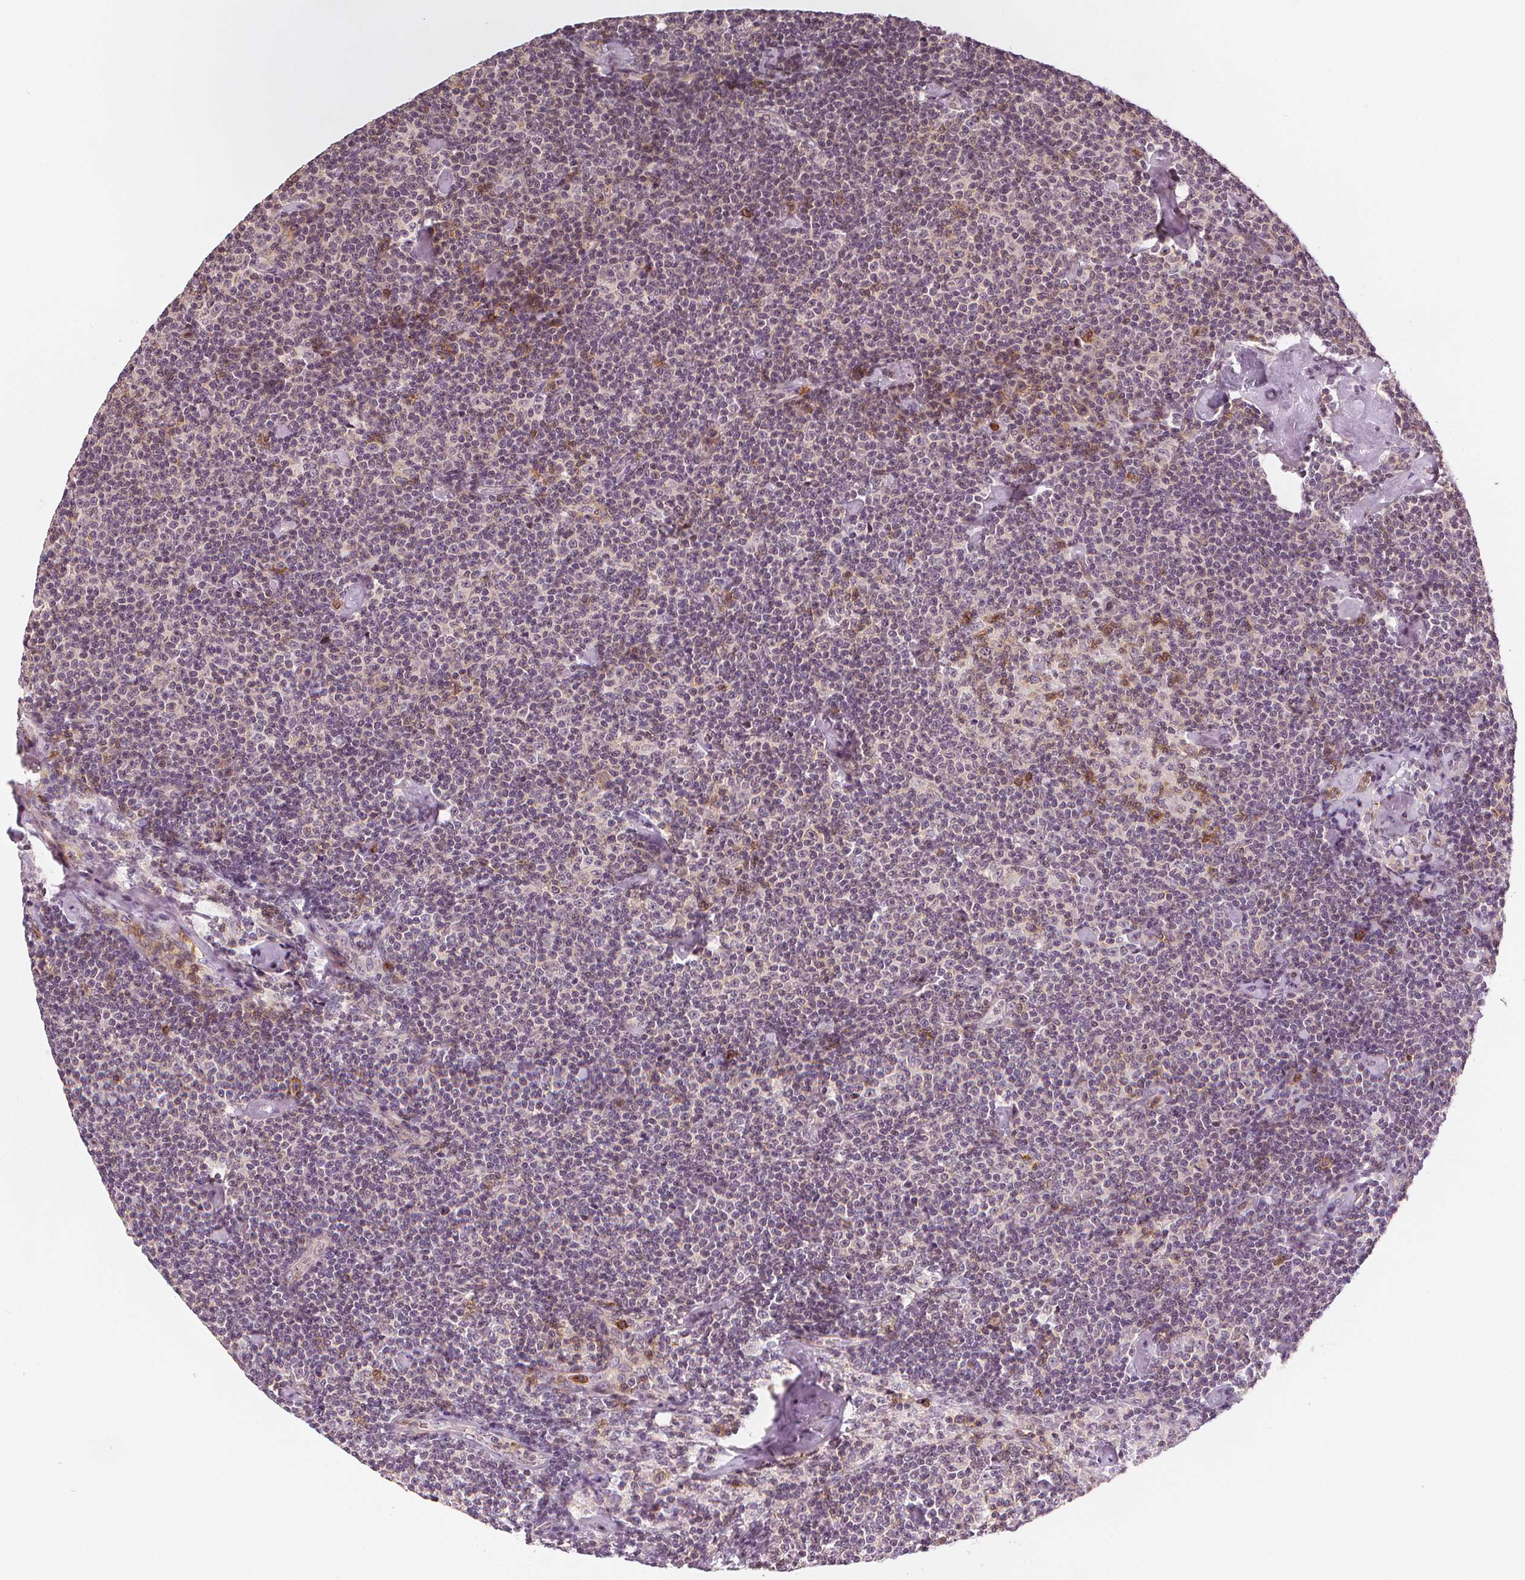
{"staining": {"intensity": "negative", "quantity": "none", "location": "none"}, "tissue": "lymphoma", "cell_type": "Tumor cells", "image_type": "cancer", "snomed": [{"axis": "morphology", "description": "Malignant lymphoma, non-Hodgkin's type, Low grade"}, {"axis": "topography", "description": "Lymph node"}], "caption": "A high-resolution photomicrograph shows immunohistochemistry staining of lymphoma, which exhibits no significant staining in tumor cells. (DAB (3,3'-diaminobenzidine) IHC with hematoxylin counter stain).", "gene": "SLC34A1", "patient": {"sex": "male", "age": 81}}